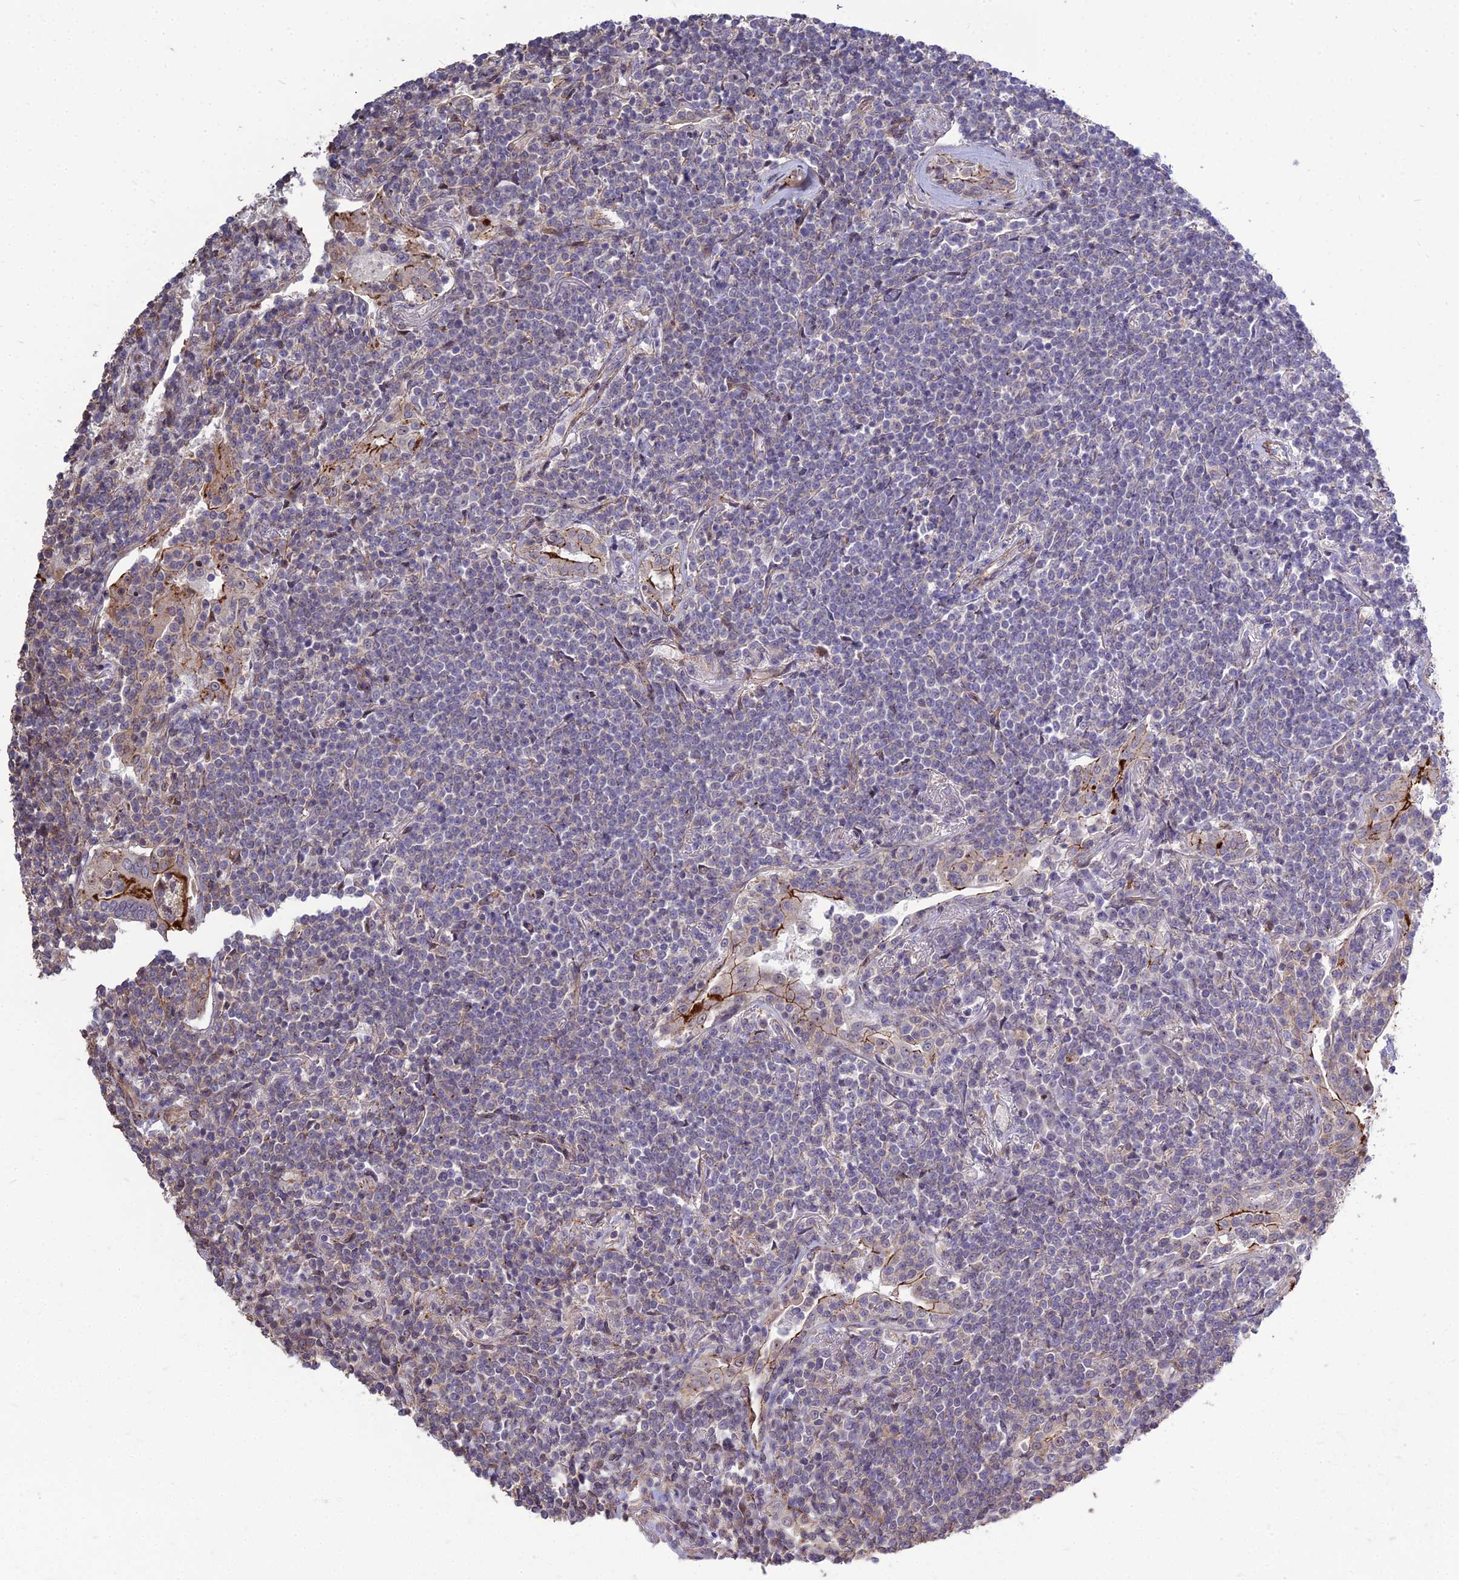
{"staining": {"intensity": "negative", "quantity": "none", "location": "none"}, "tissue": "lymphoma", "cell_type": "Tumor cells", "image_type": "cancer", "snomed": [{"axis": "morphology", "description": "Malignant lymphoma, non-Hodgkin's type, Low grade"}, {"axis": "topography", "description": "Lung"}], "caption": "Micrograph shows no protein staining in tumor cells of low-grade malignant lymphoma, non-Hodgkin's type tissue.", "gene": "TSPYL2", "patient": {"sex": "female", "age": 71}}